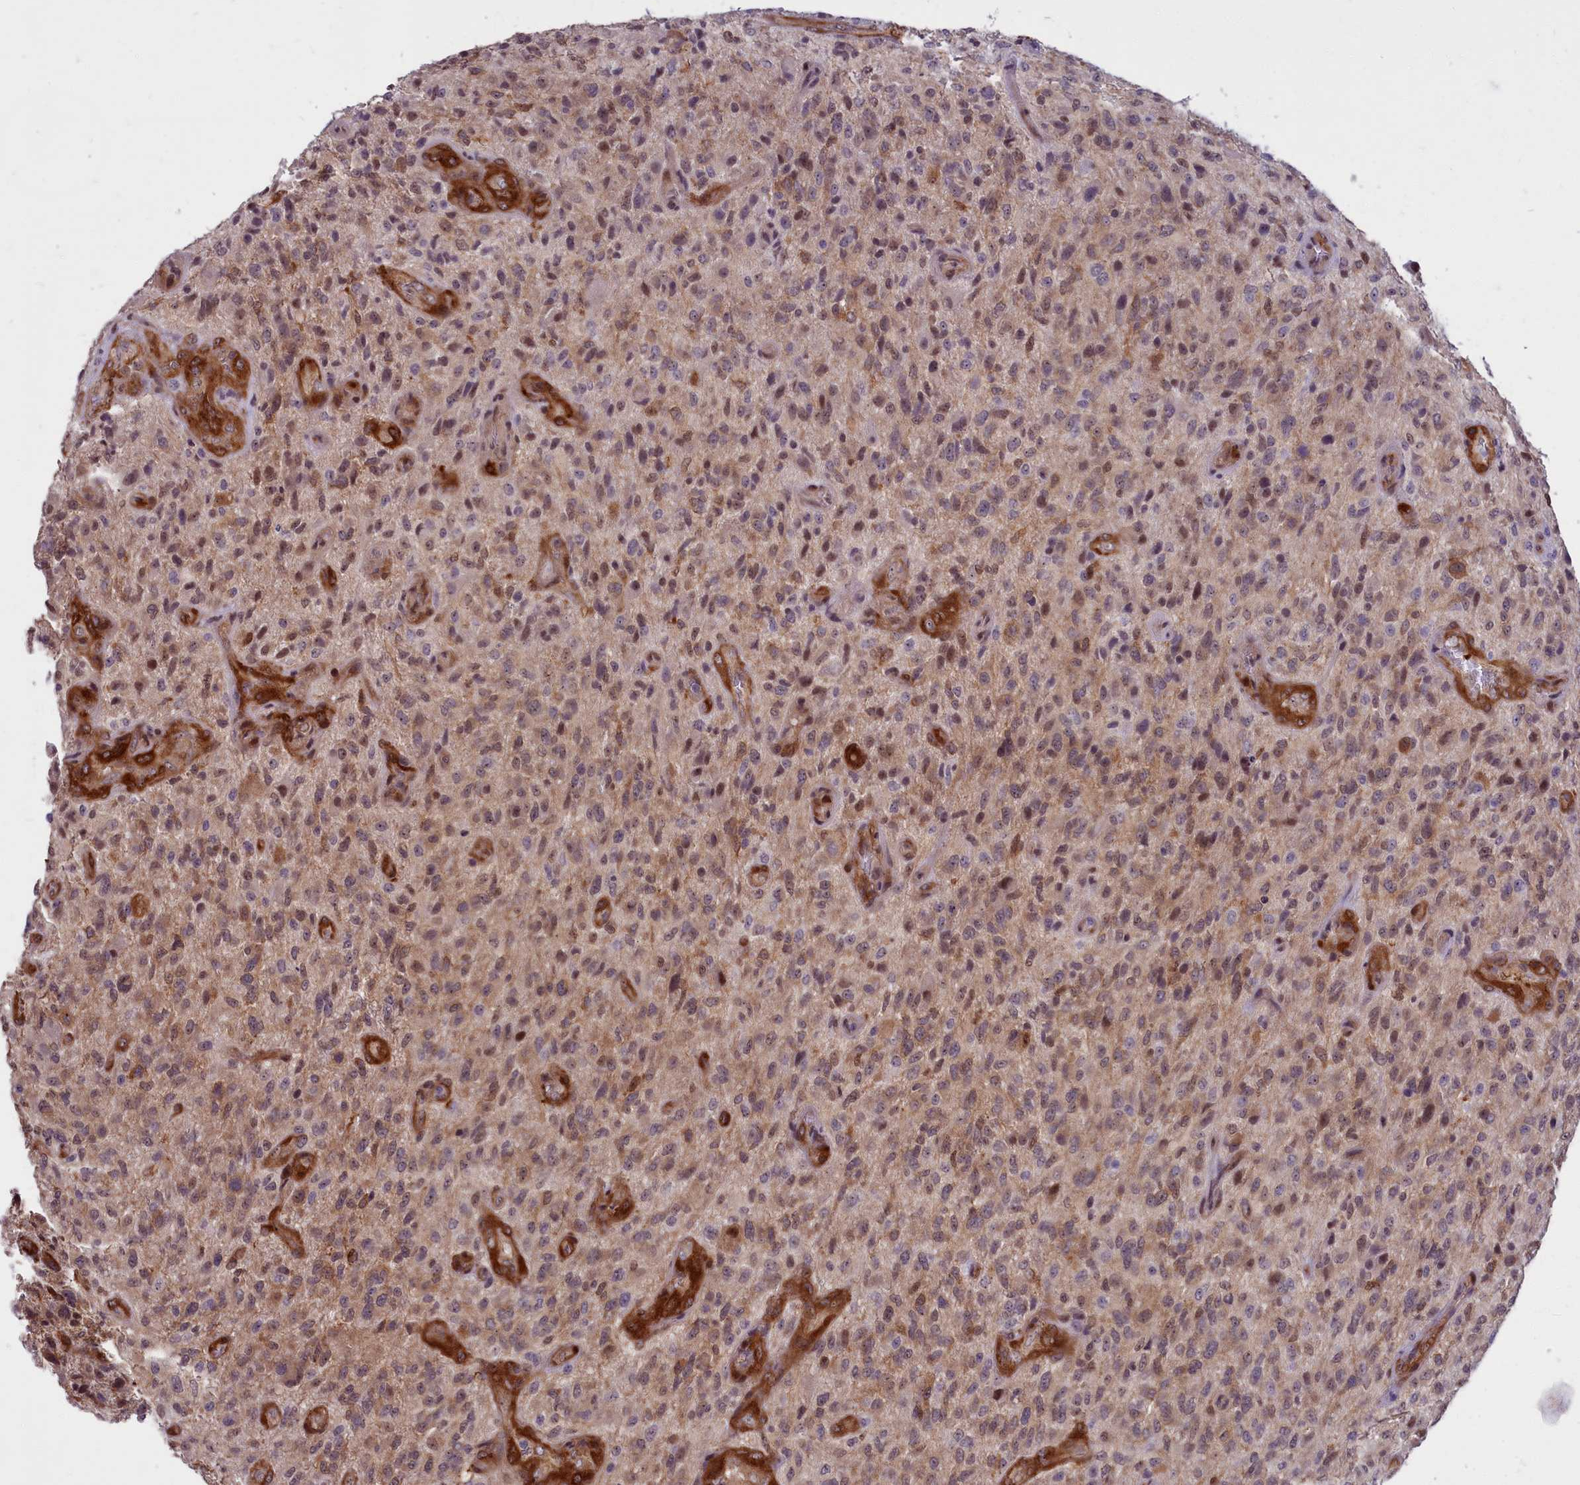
{"staining": {"intensity": "weak", "quantity": ">75%", "location": "cytoplasmic/membranous"}, "tissue": "glioma", "cell_type": "Tumor cells", "image_type": "cancer", "snomed": [{"axis": "morphology", "description": "Glioma, malignant, High grade"}, {"axis": "topography", "description": "Brain"}], "caption": "DAB (3,3'-diaminobenzidine) immunohistochemical staining of high-grade glioma (malignant) exhibits weak cytoplasmic/membranous protein staining in about >75% of tumor cells.", "gene": "BCAR1", "patient": {"sex": "male", "age": 47}}